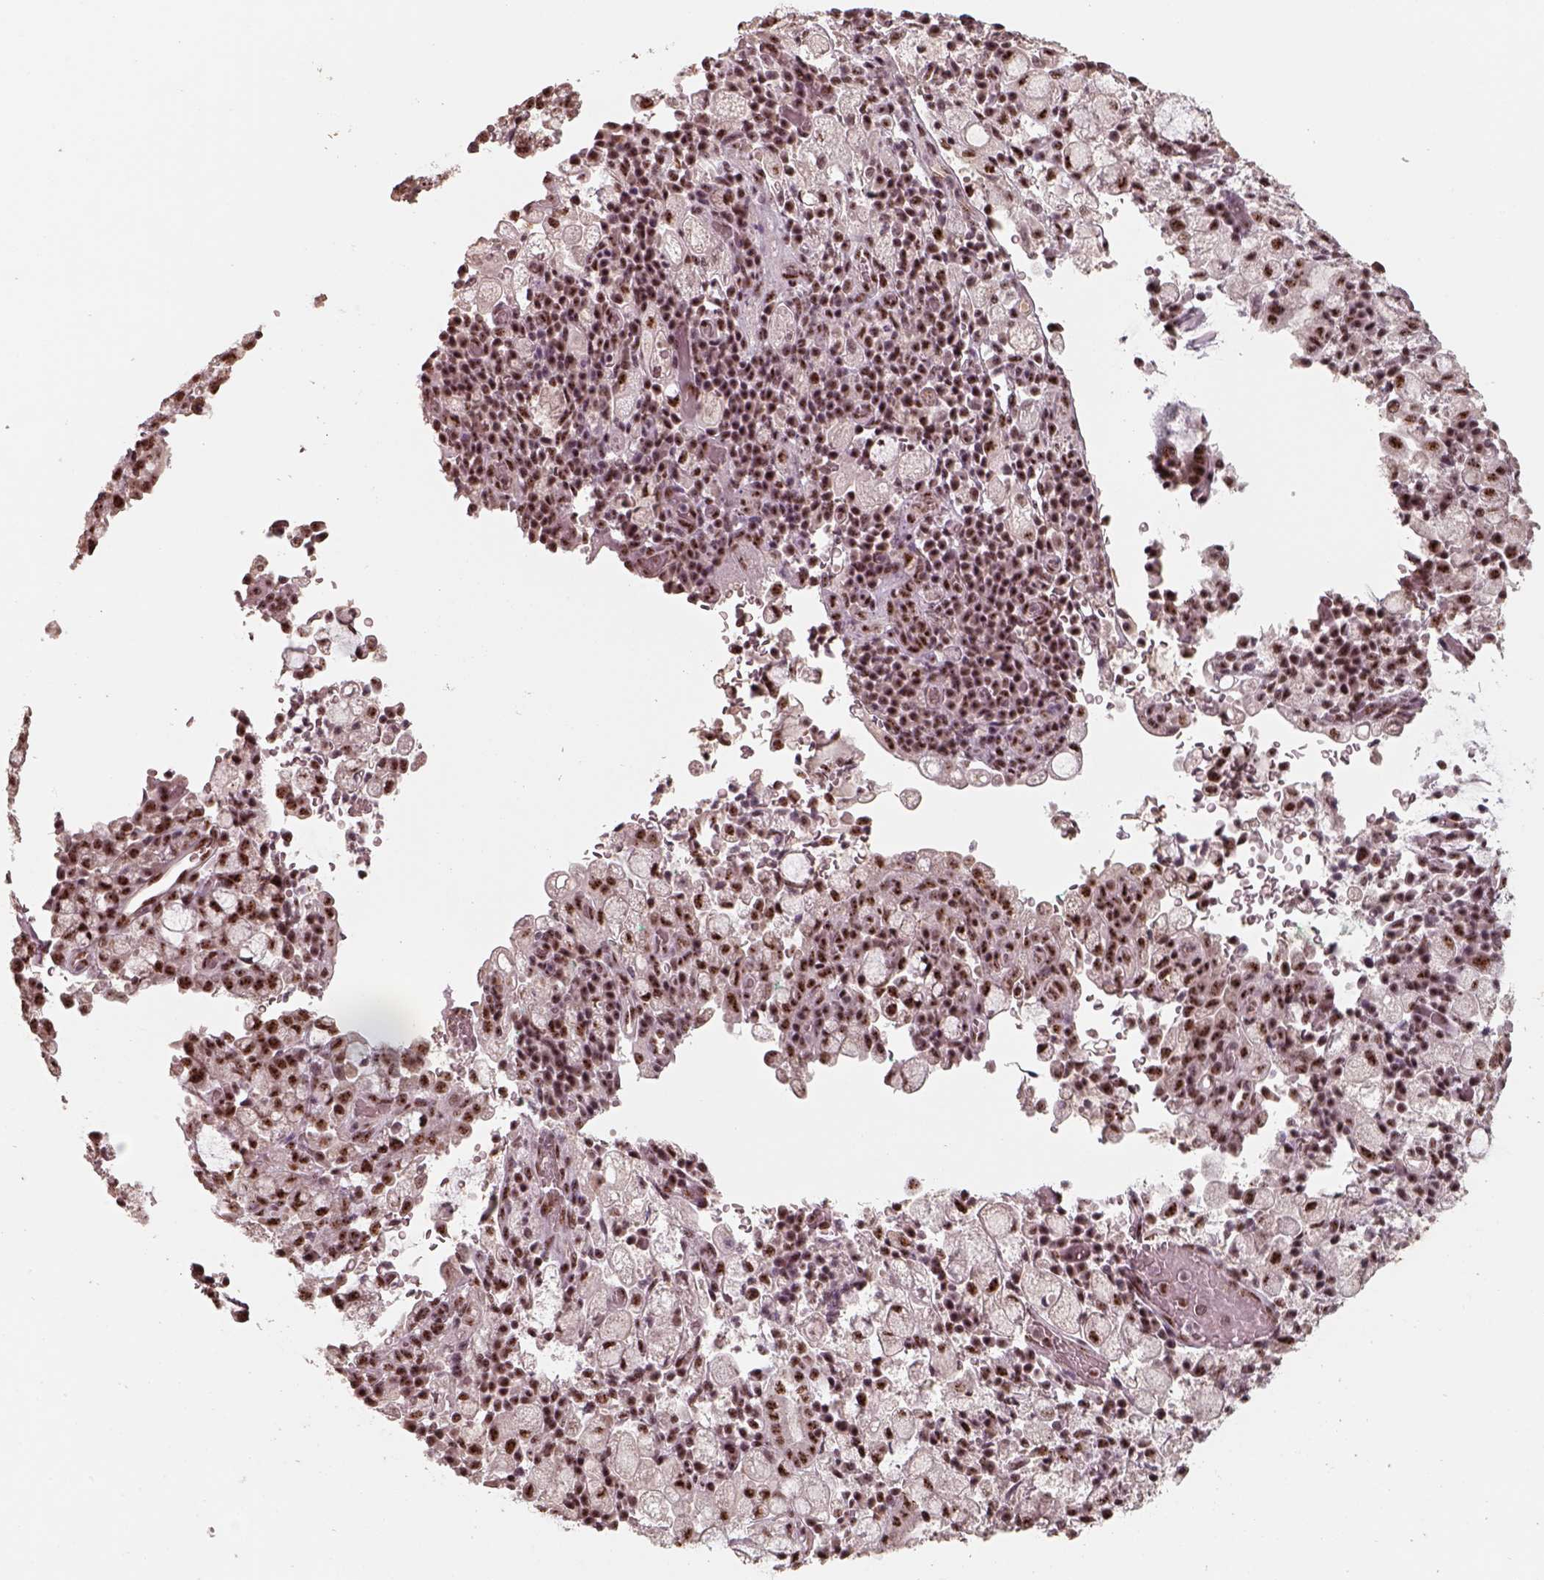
{"staining": {"intensity": "strong", "quantity": ">75%", "location": "nuclear"}, "tissue": "stomach cancer", "cell_type": "Tumor cells", "image_type": "cancer", "snomed": [{"axis": "morphology", "description": "Adenocarcinoma, NOS"}, {"axis": "topography", "description": "Stomach"}], "caption": "DAB immunohistochemical staining of human stomach cancer displays strong nuclear protein expression in about >75% of tumor cells. (DAB (3,3'-diaminobenzidine) IHC with brightfield microscopy, high magnification).", "gene": "ATXN7L3", "patient": {"sex": "male", "age": 58}}